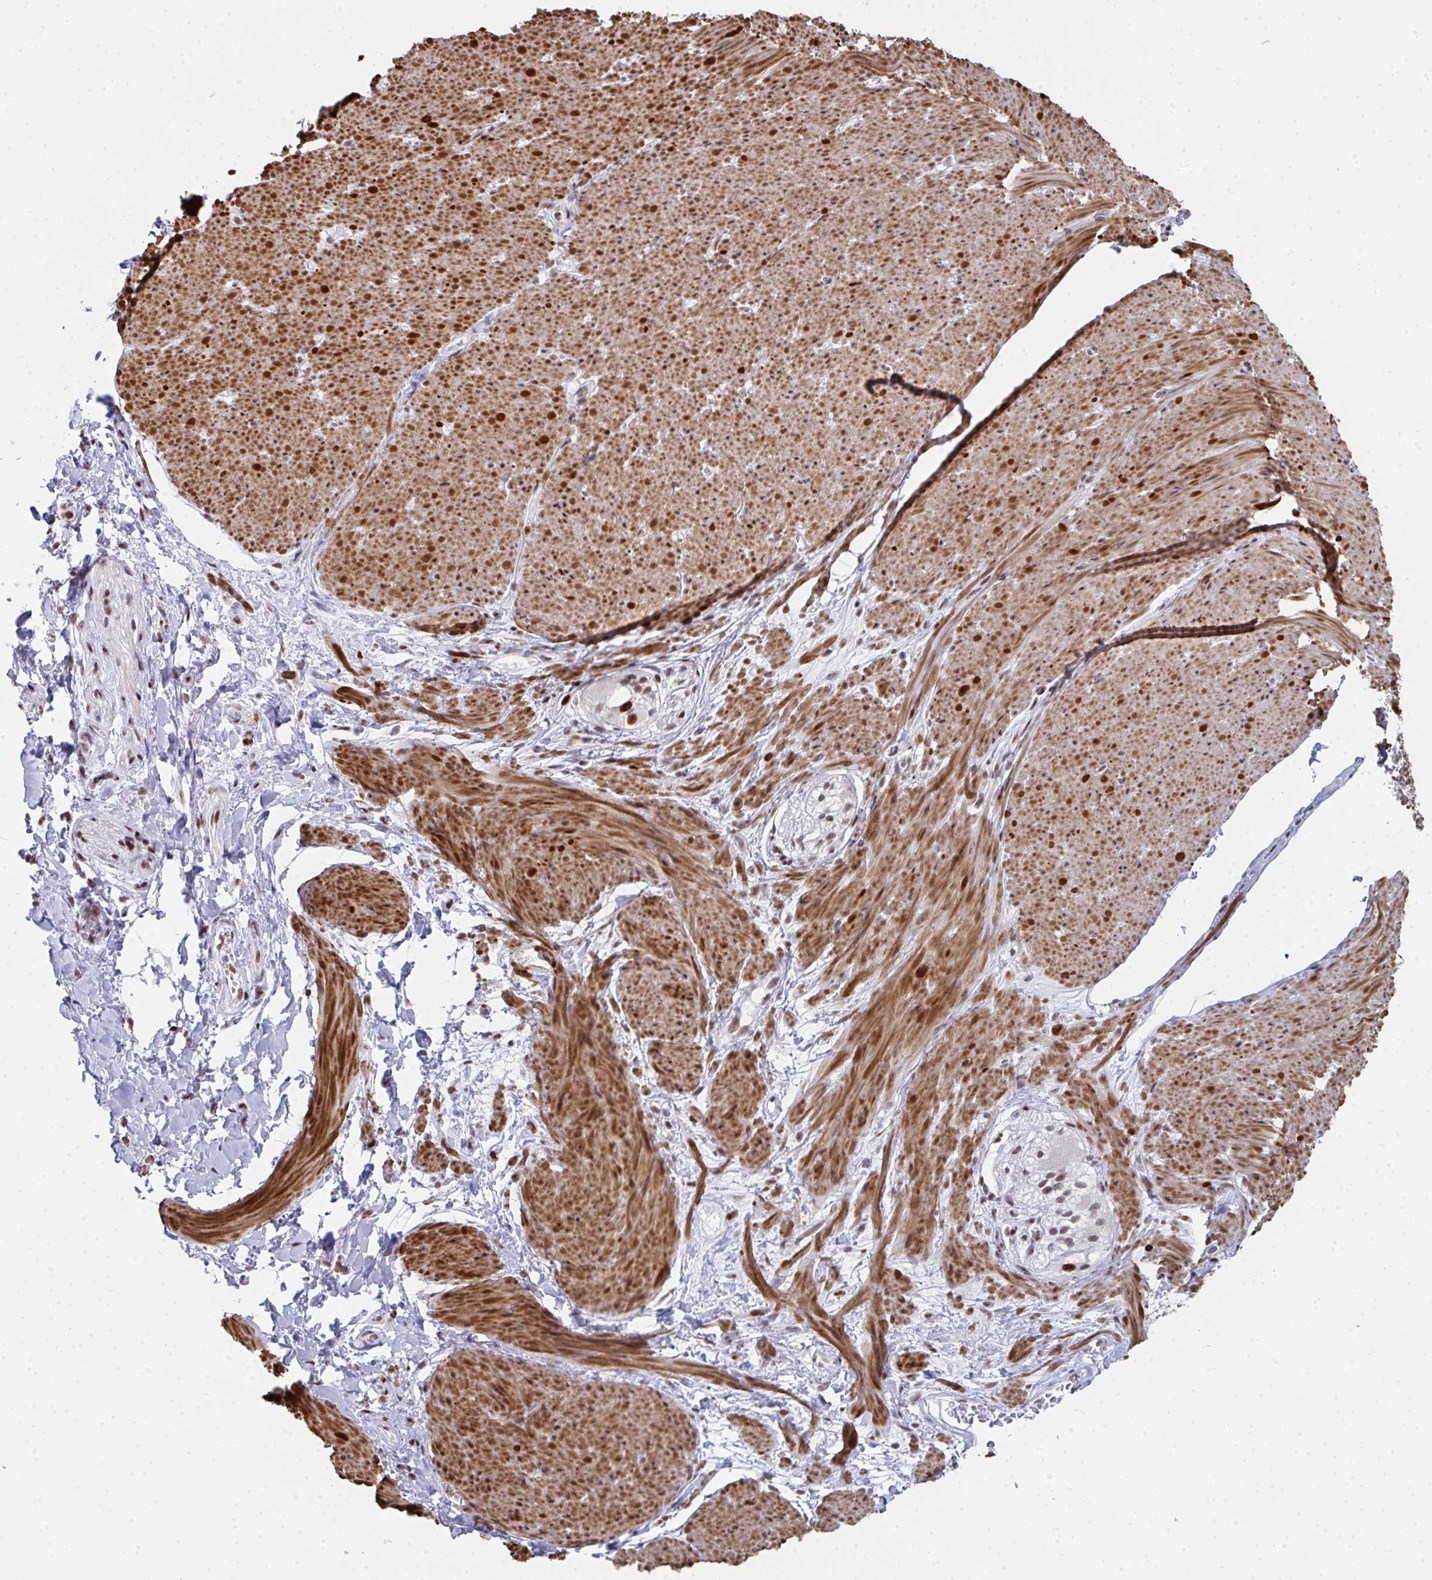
{"staining": {"intensity": "strong", "quantity": ">75%", "location": "cytoplasmic/membranous,nuclear"}, "tissue": "smooth muscle", "cell_type": "Smooth muscle cells", "image_type": "normal", "snomed": [{"axis": "morphology", "description": "Normal tissue, NOS"}, {"axis": "topography", "description": "Smooth muscle"}, {"axis": "topography", "description": "Rectum"}], "caption": "Immunohistochemistry of benign smooth muscle displays high levels of strong cytoplasmic/membranous,nuclear staining in about >75% of smooth muscle cells.", "gene": "SNRNP70", "patient": {"sex": "male", "age": 53}}